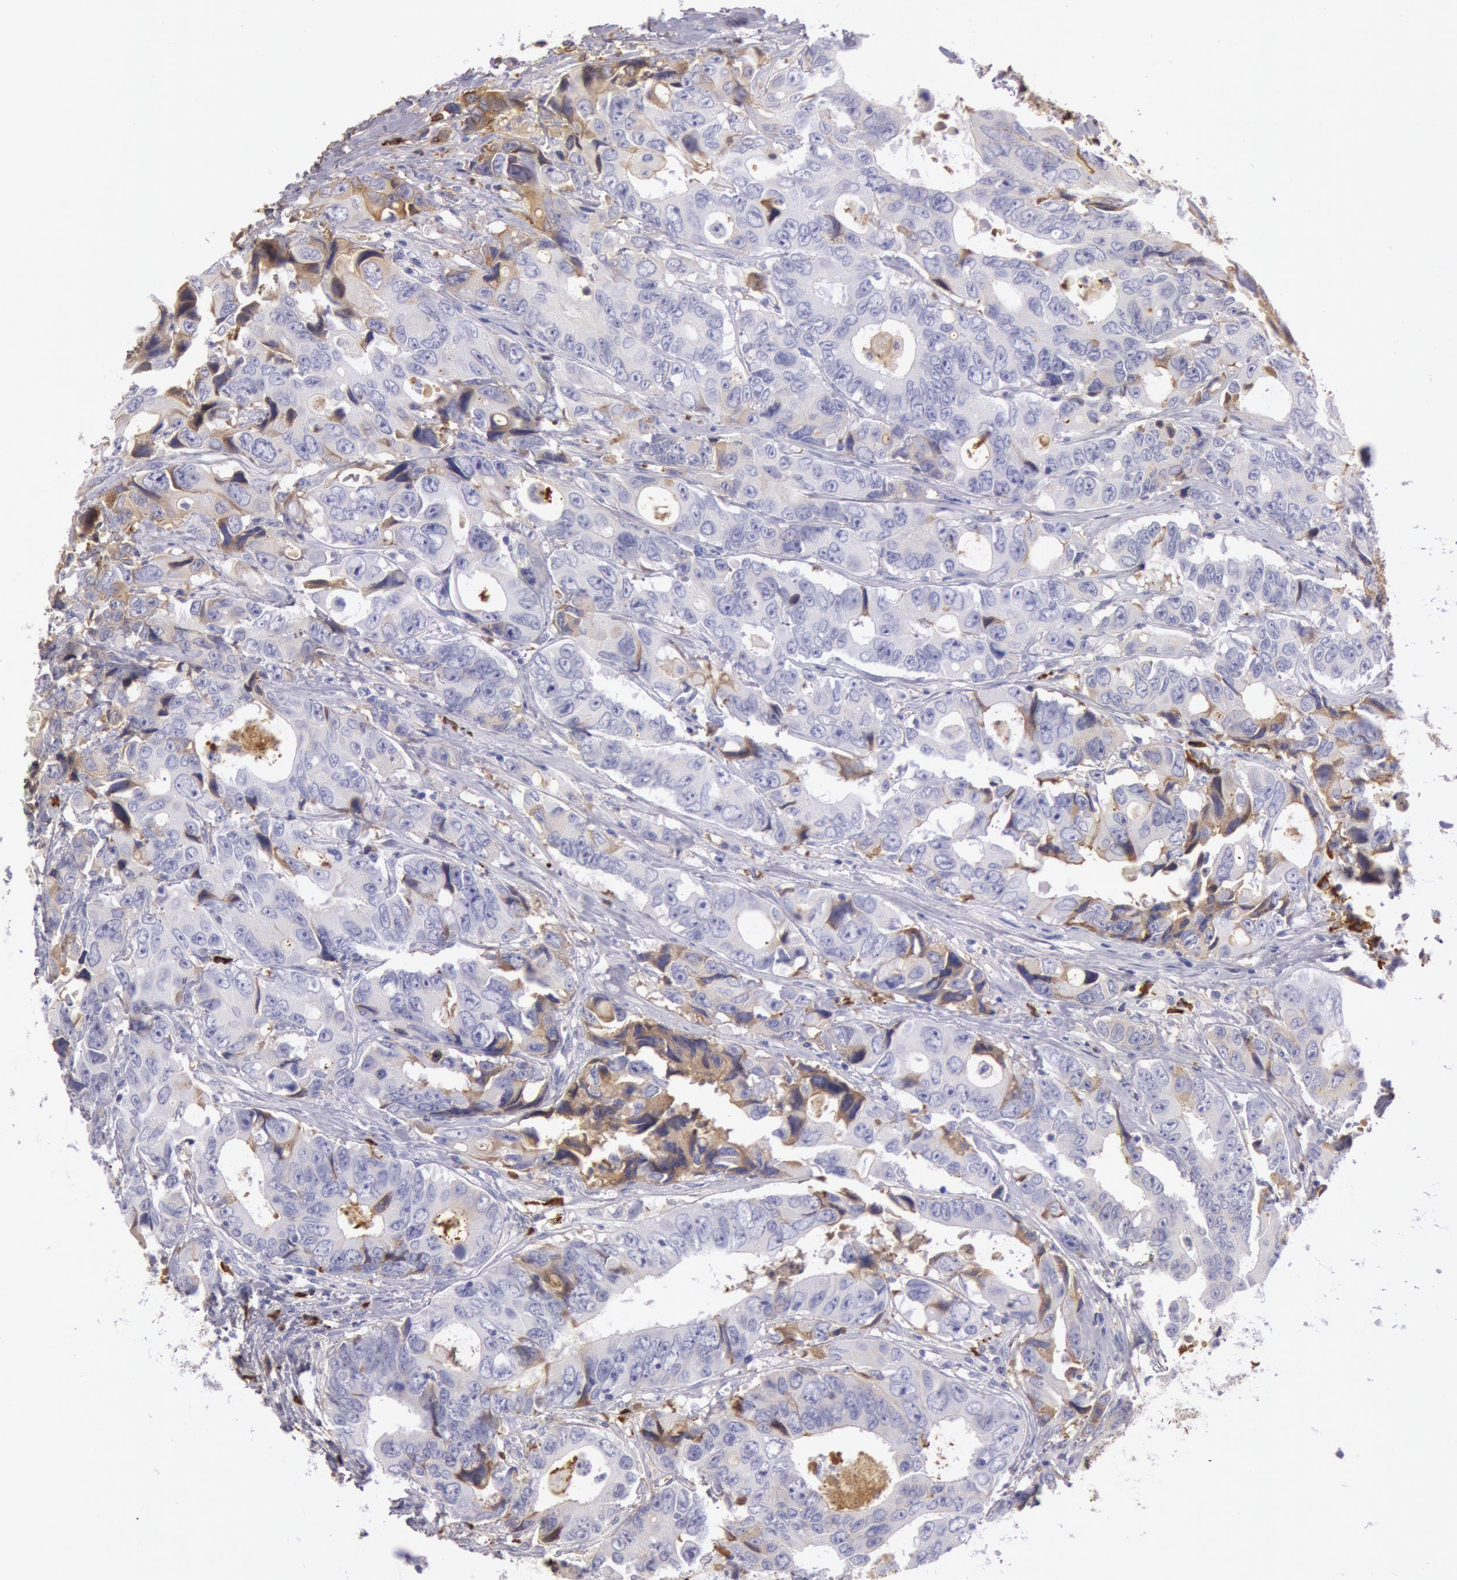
{"staining": {"intensity": "weak", "quantity": "<25%", "location": "cytoplasmic/membranous"}, "tissue": "colorectal cancer", "cell_type": "Tumor cells", "image_type": "cancer", "snomed": [{"axis": "morphology", "description": "Adenocarcinoma, NOS"}, {"axis": "topography", "description": "Rectum"}], "caption": "Immunohistochemistry image of neoplastic tissue: human colorectal cancer stained with DAB (3,3'-diaminobenzidine) demonstrates no significant protein expression in tumor cells.", "gene": "IGHG1", "patient": {"sex": "female", "age": 67}}